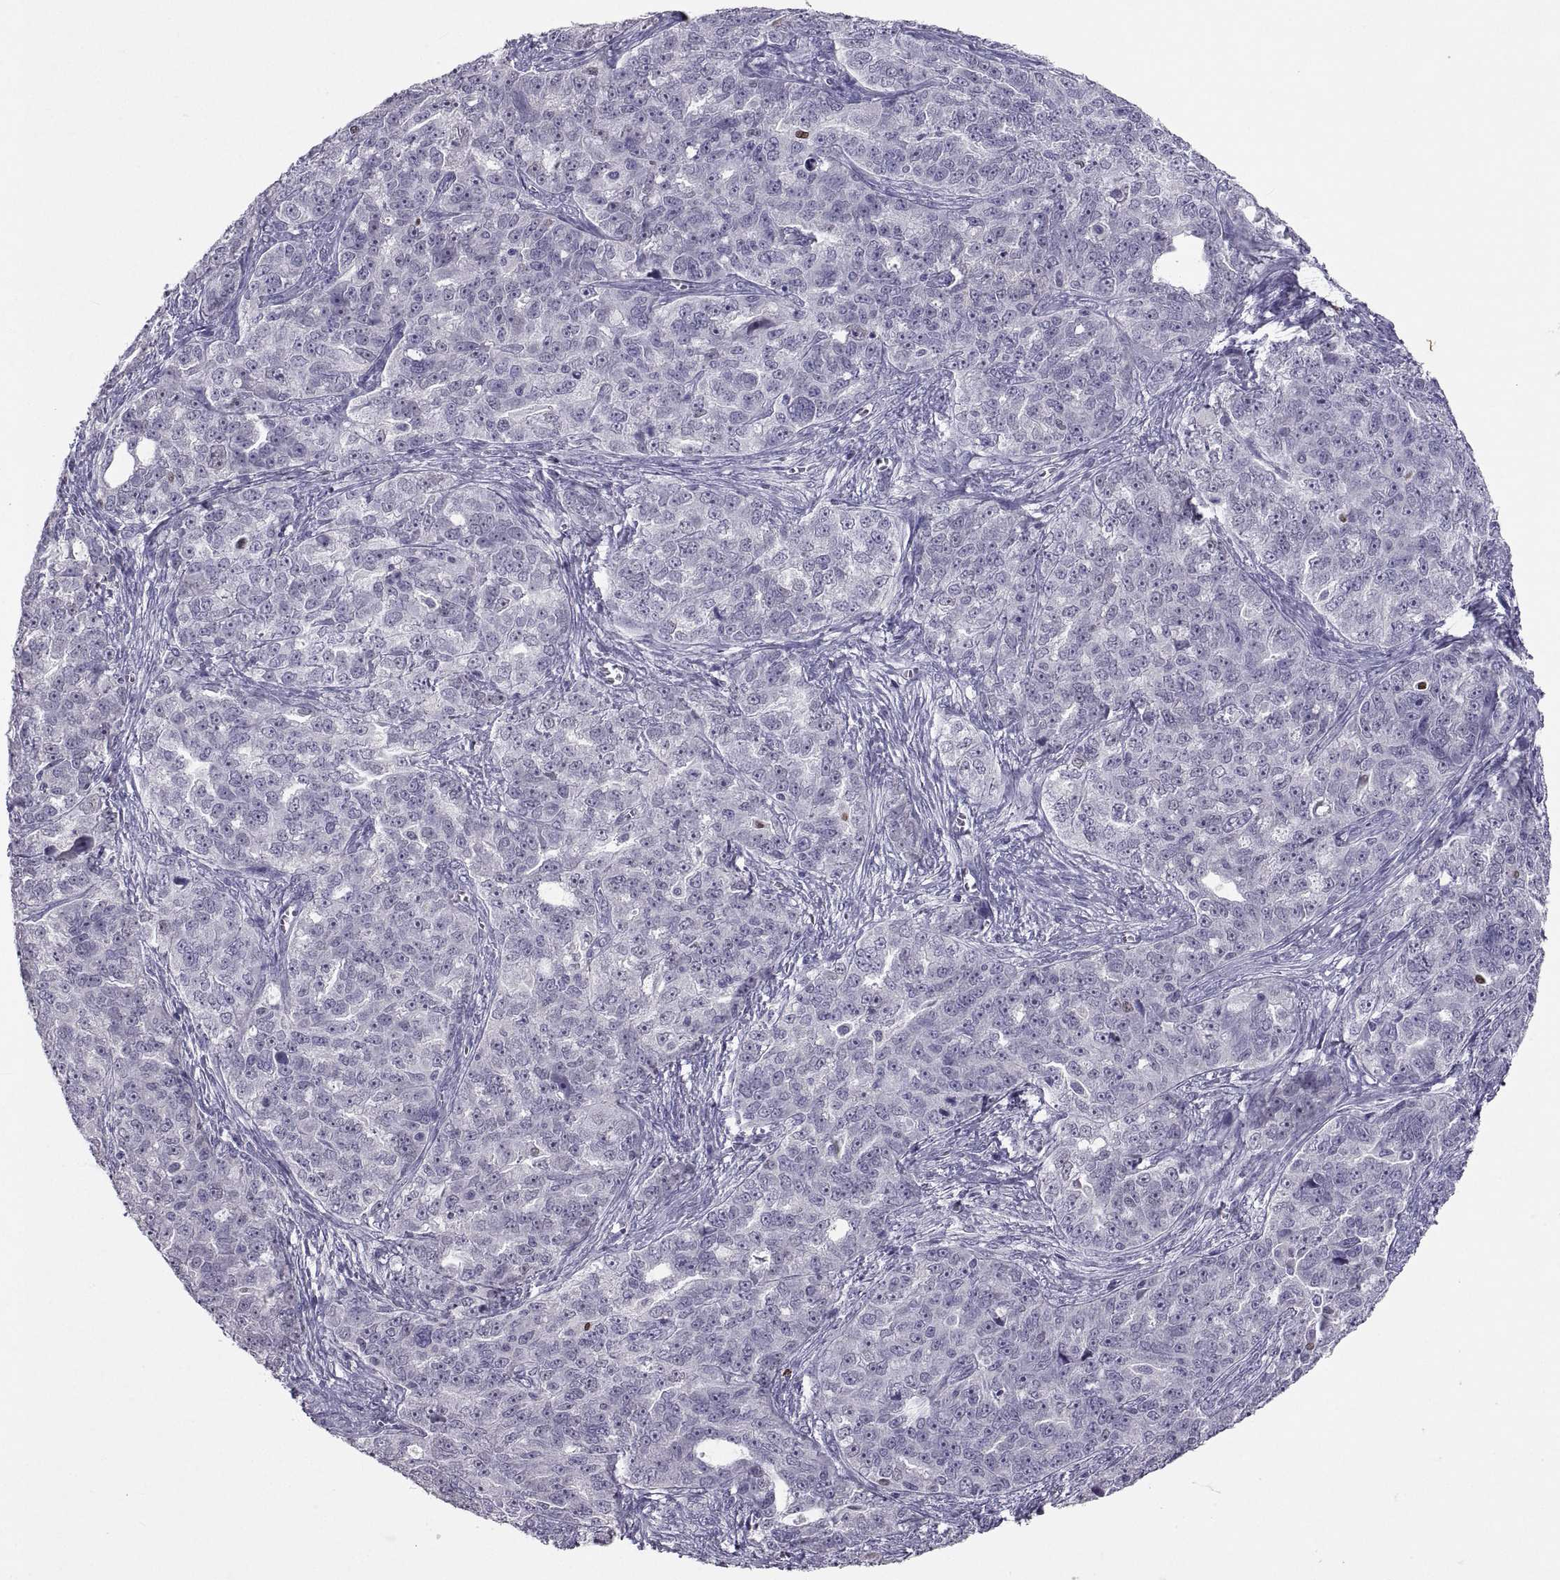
{"staining": {"intensity": "negative", "quantity": "none", "location": "none"}, "tissue": "ovarian cancer", "cell_type": "Tumor cells", "image_type": "cancer", "snomed": [{"axis": "morphology", "description": "Cystadenocarcinoma, serous, NOS"}, {"axis": "topography", "description": "Ovary"}], "caption": "The photomicrograph exhibits no significant positivity in tumor cells of serous cystadenocarcinoma (ovarian).", "gene": "SOX21", "patient": {"sex": "female", "age": 51}}